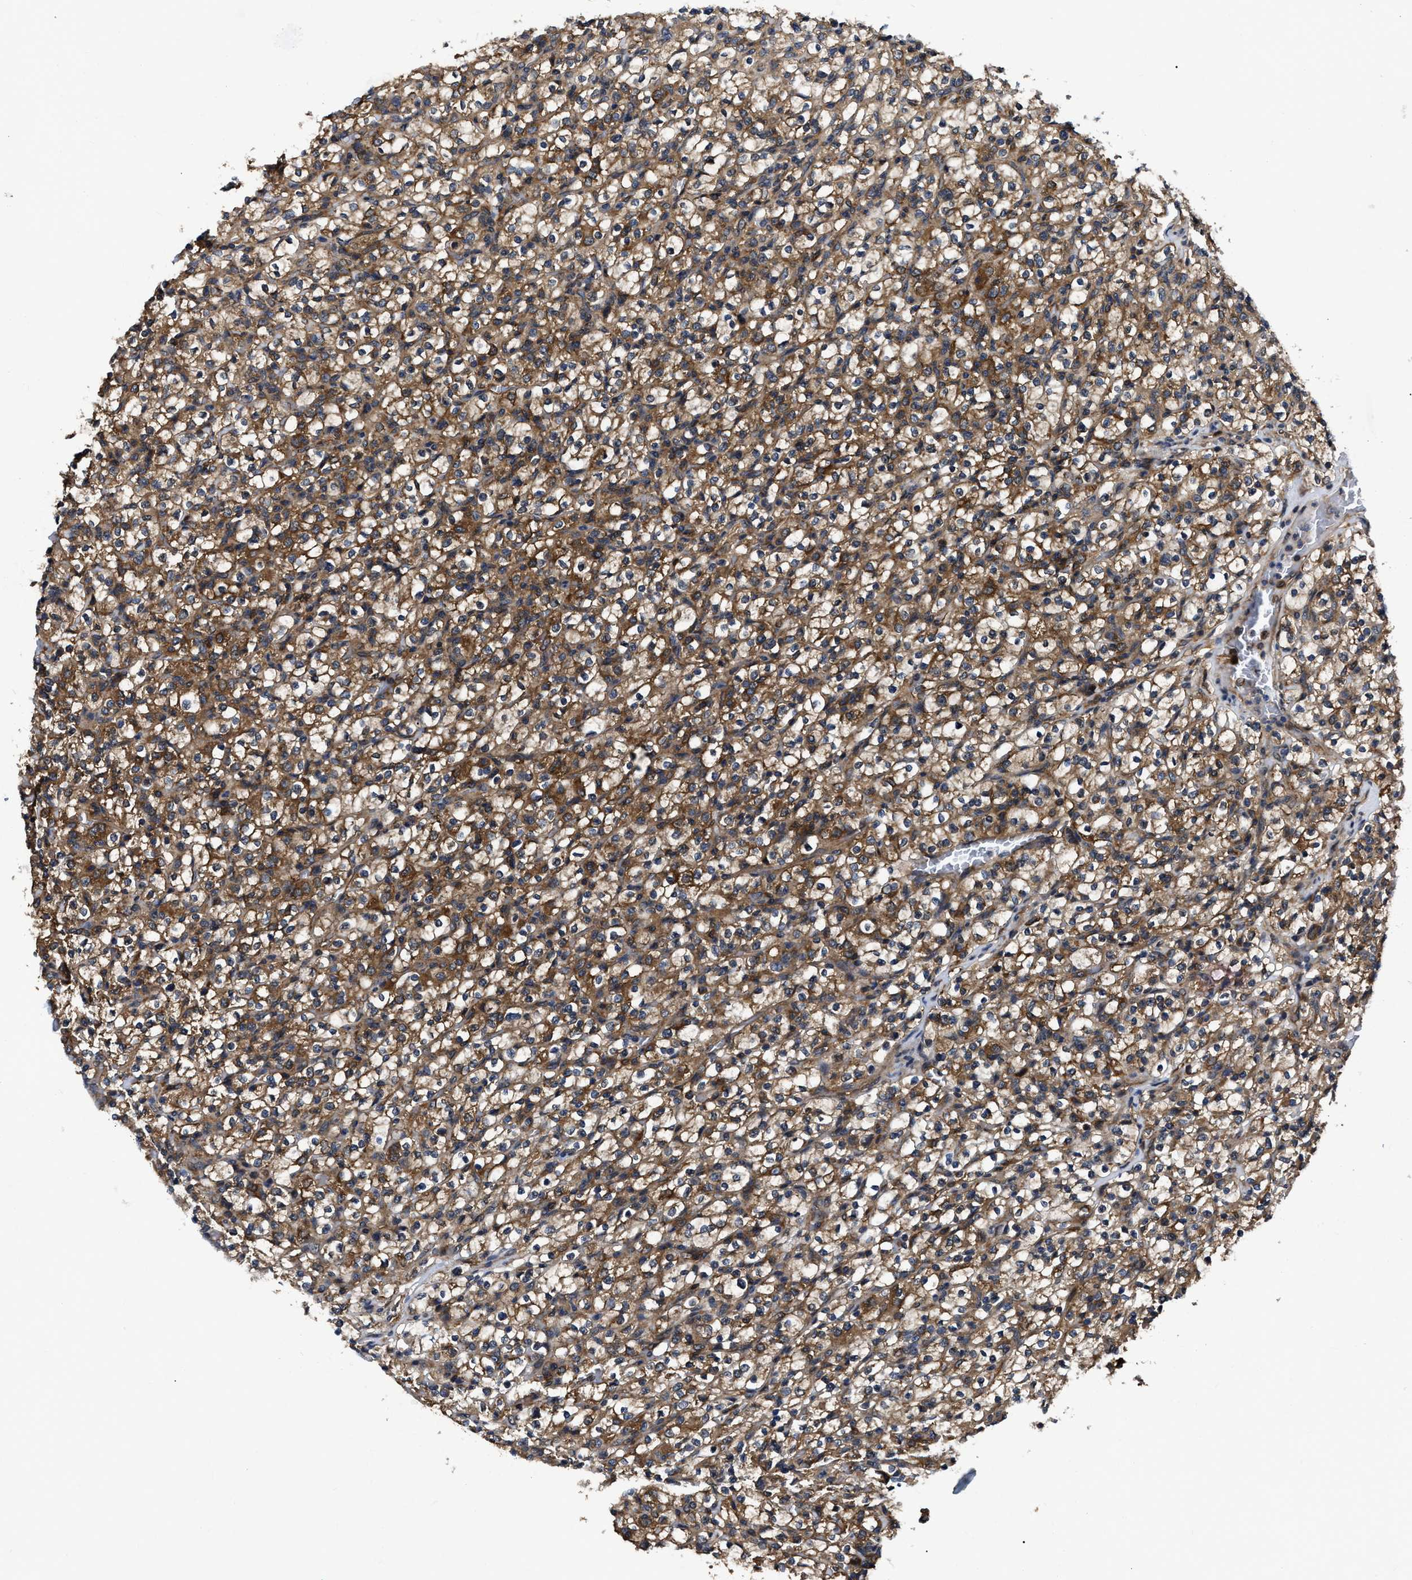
{"staining": {"intensity": "moderate", "quantity": ">75%", "location": "cytoplasmic/membranous"}, "tissue": "renal cancer", "cell_type": "Tumor cells", "image_type": "cancer", "snomed": [{"axis": "morphology", "description": "Normal tissue, NOS"}, {"axis": "morphology", "description": "Adenocarcinoma, NOS"}, {"axis": "topography", "description": "Kidney"}], "caption": "Brown immunohistochemical staining in human renal cancer shows moderate cytoplasmic/membranous positivity in approximately >75% of tumor cells.", "gene": "GET4", "patient": {"sex": "female", "age": 72}}